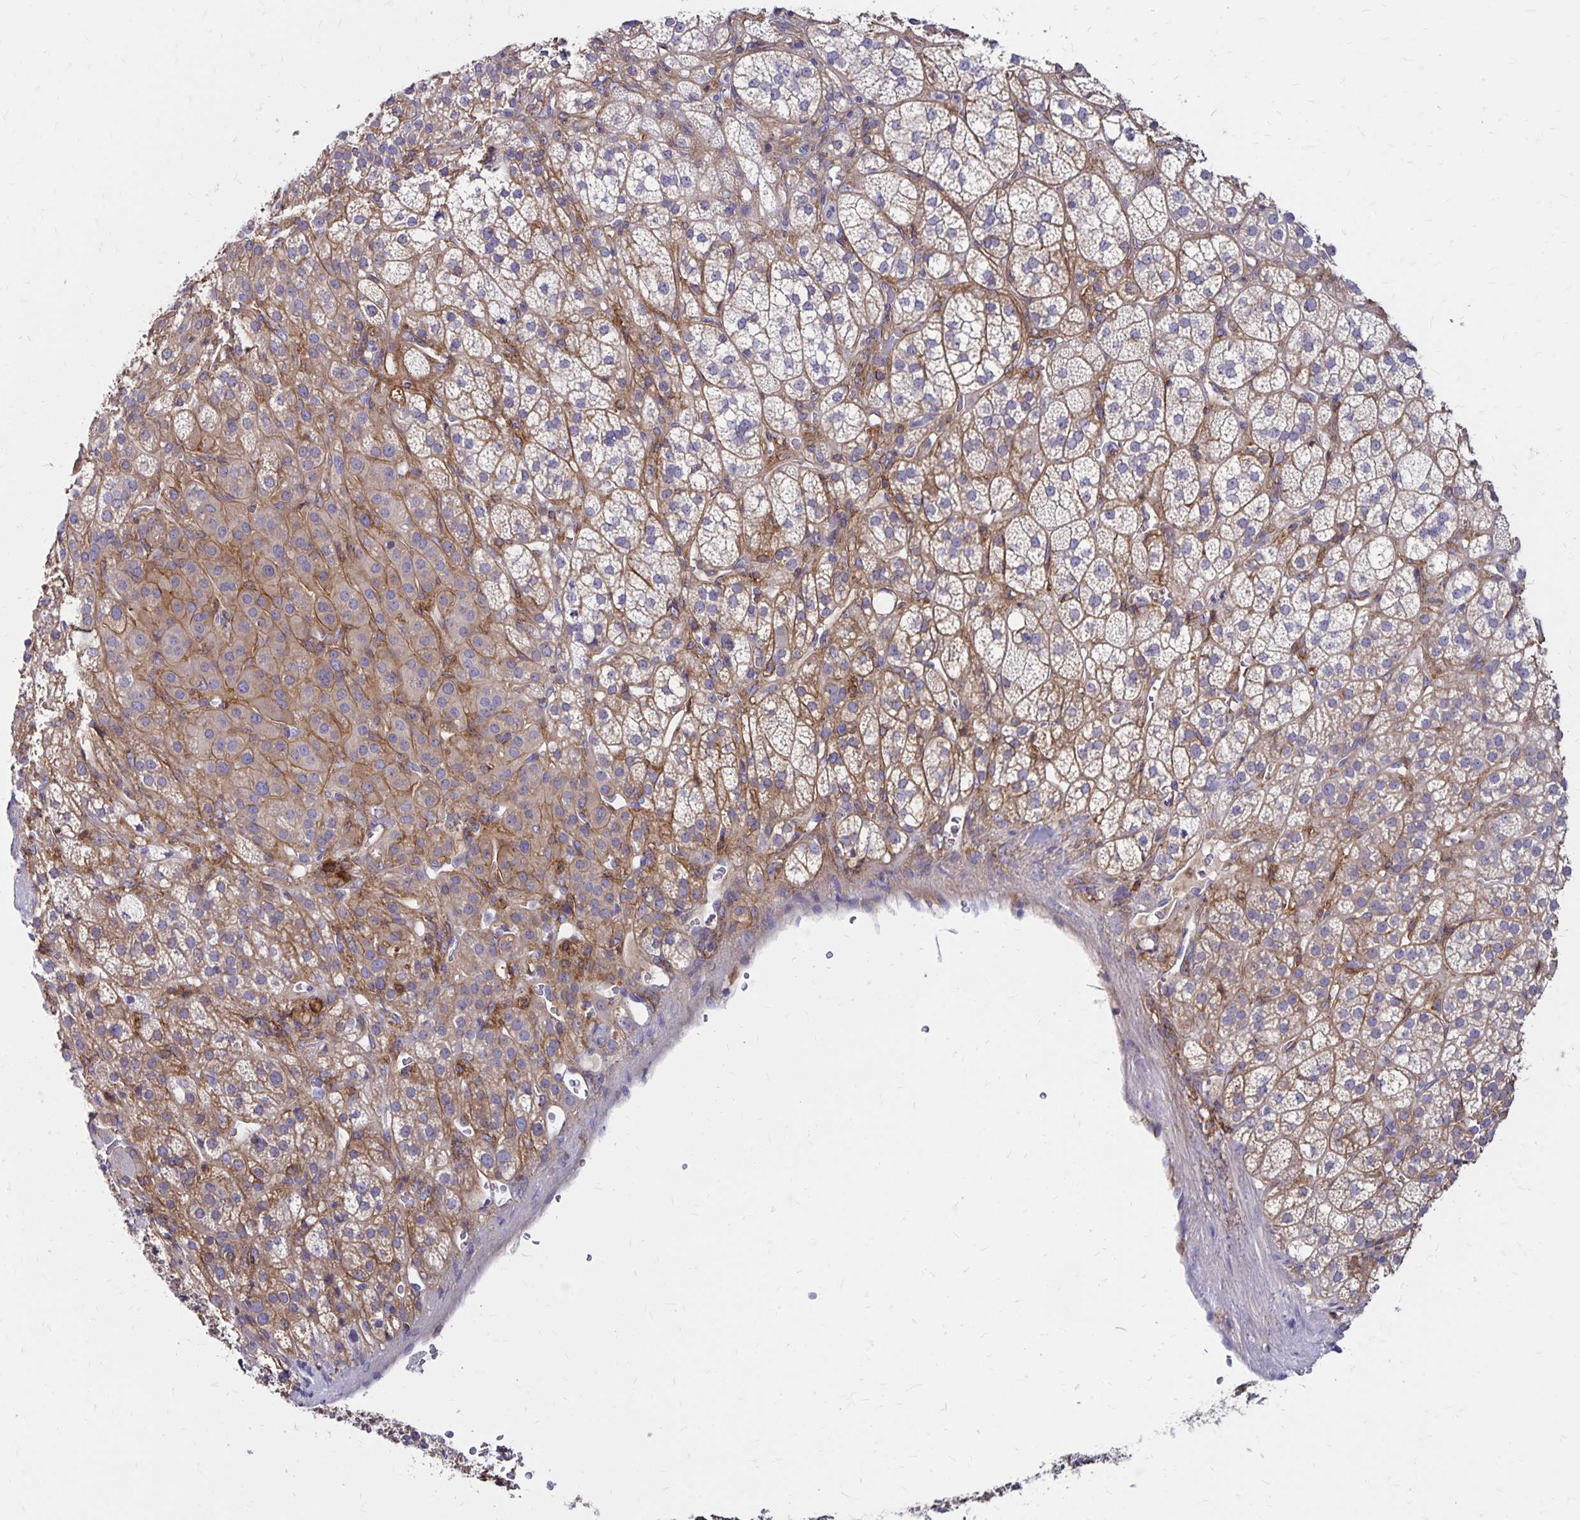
{"staining": {"intensity": "moderate", "quantity": "25%-75%", "location": "cytoplasmic/membranous"}, "tissue": "adrenal gland", "cell_type": "Glandular cells", "image_type": "normal", "snomed": [{"axis": "morphology", "description": "Normal tissue, NOS"}, {"axis": "topography", "description": "Adrenal gland"}], "caption": "High-magnification brightfield microscopy of benign adrenal gland stained with DAB (brown) and counterstained with hematoxylin (blue). glandular cells exhibit moderate cytoplasmic/membranous expression is present in about25%-75% of cells. The protein is shown in brown color, while the nuclei are stained blue.", "gene": "TNS3", "patient": {"sex": "female", "age": 60}}